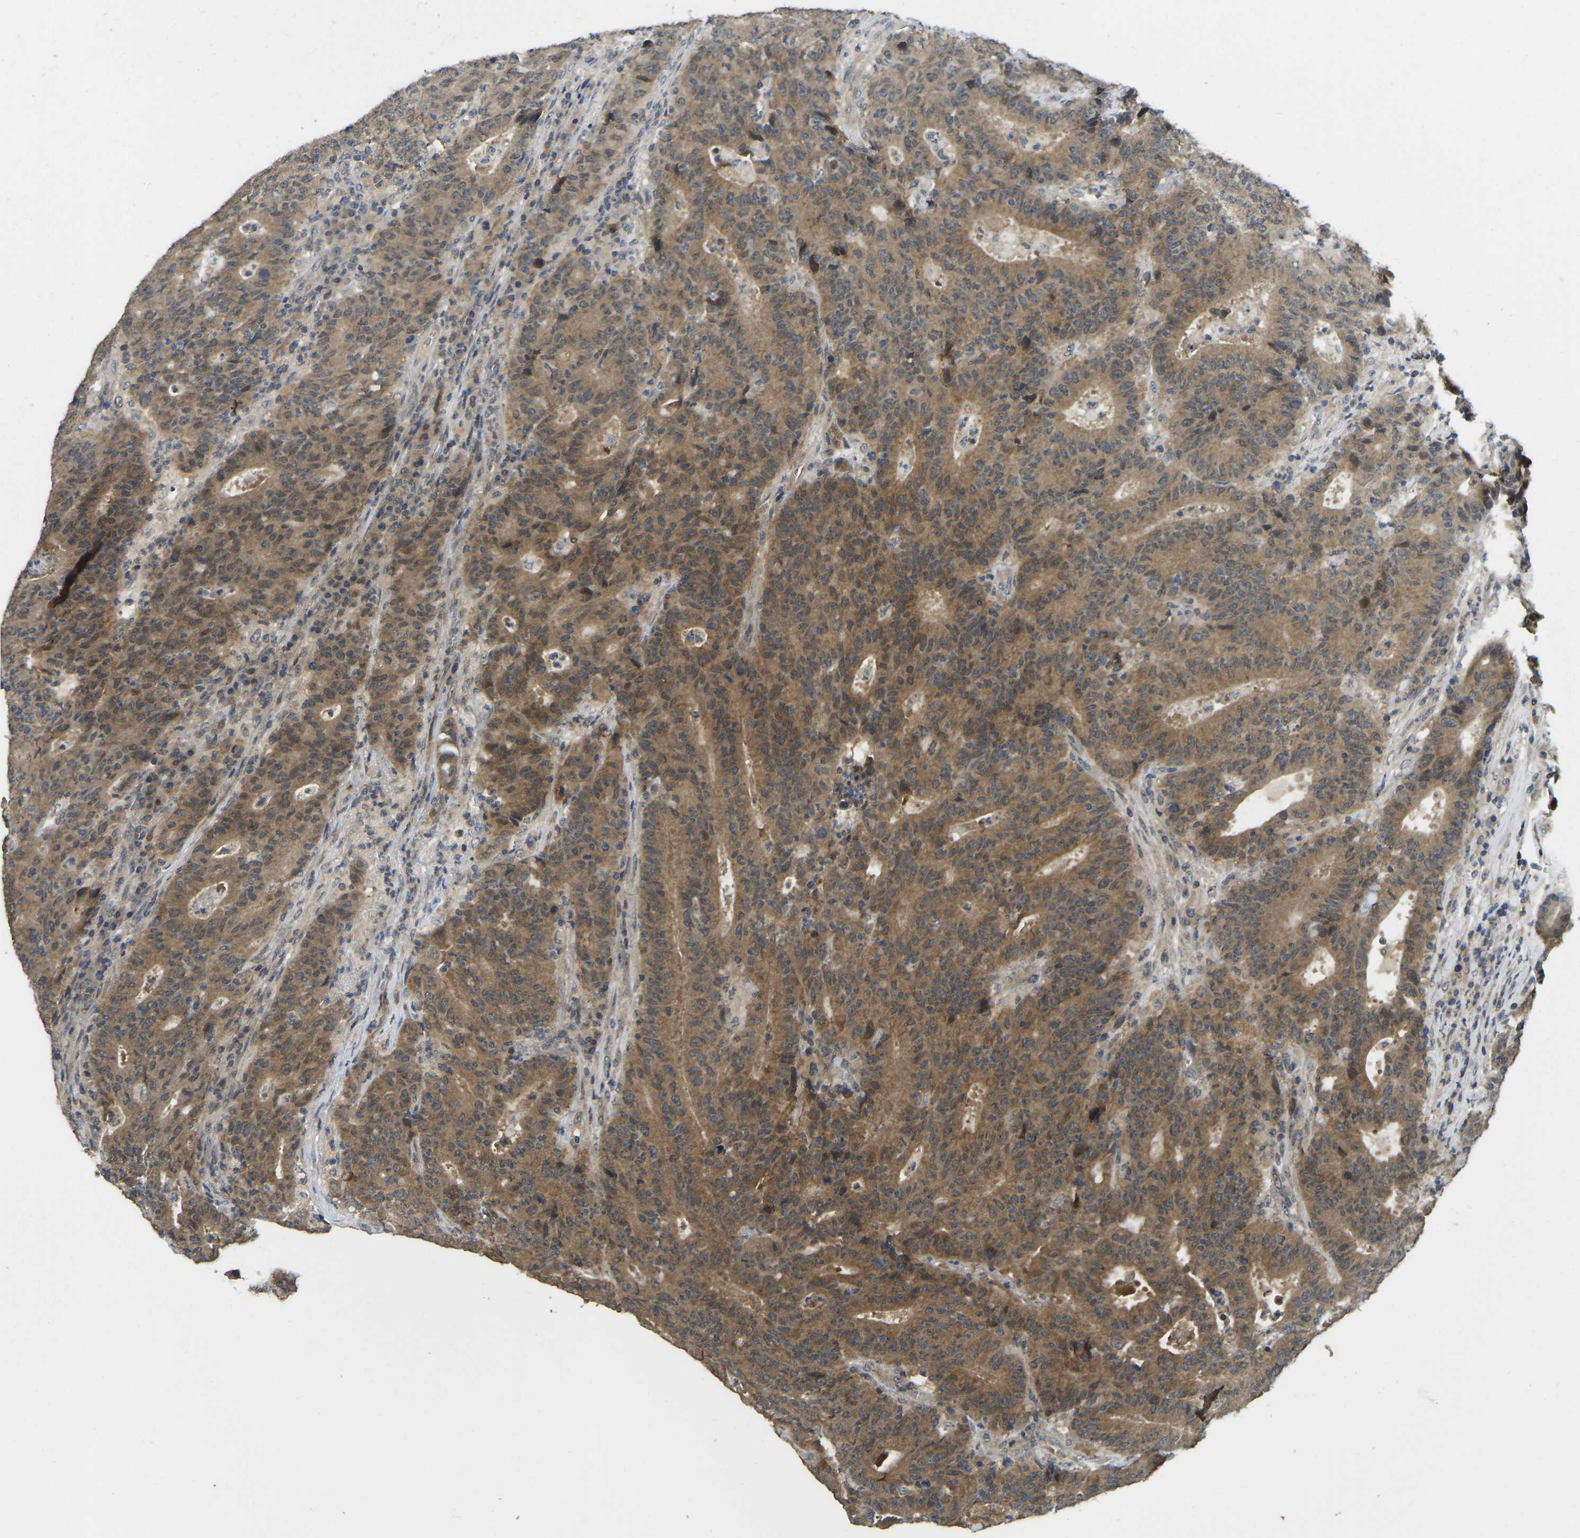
{"staining": {"intensity": "moderate", "quantity": ">75%", "location": "cytoplasmic/membranous"}, "tissue": "colorectal cancer", "cell_type": "Tumor cells", "image_type": "cancer", "snomed": [{"axis": "morphology", "description": "Adenocarcinoma, NOS"}, {"axis": "topography", "description": "Colon"}], "caption": "A histopathology image of human colorectal cancer (adenocarcinoma) stained for a protein exhibits moderate cytoplasmic/membranous brown staining in tumor cells.", "gene": "NDRG3", "patient": {"sex": "female", "age": 75}}